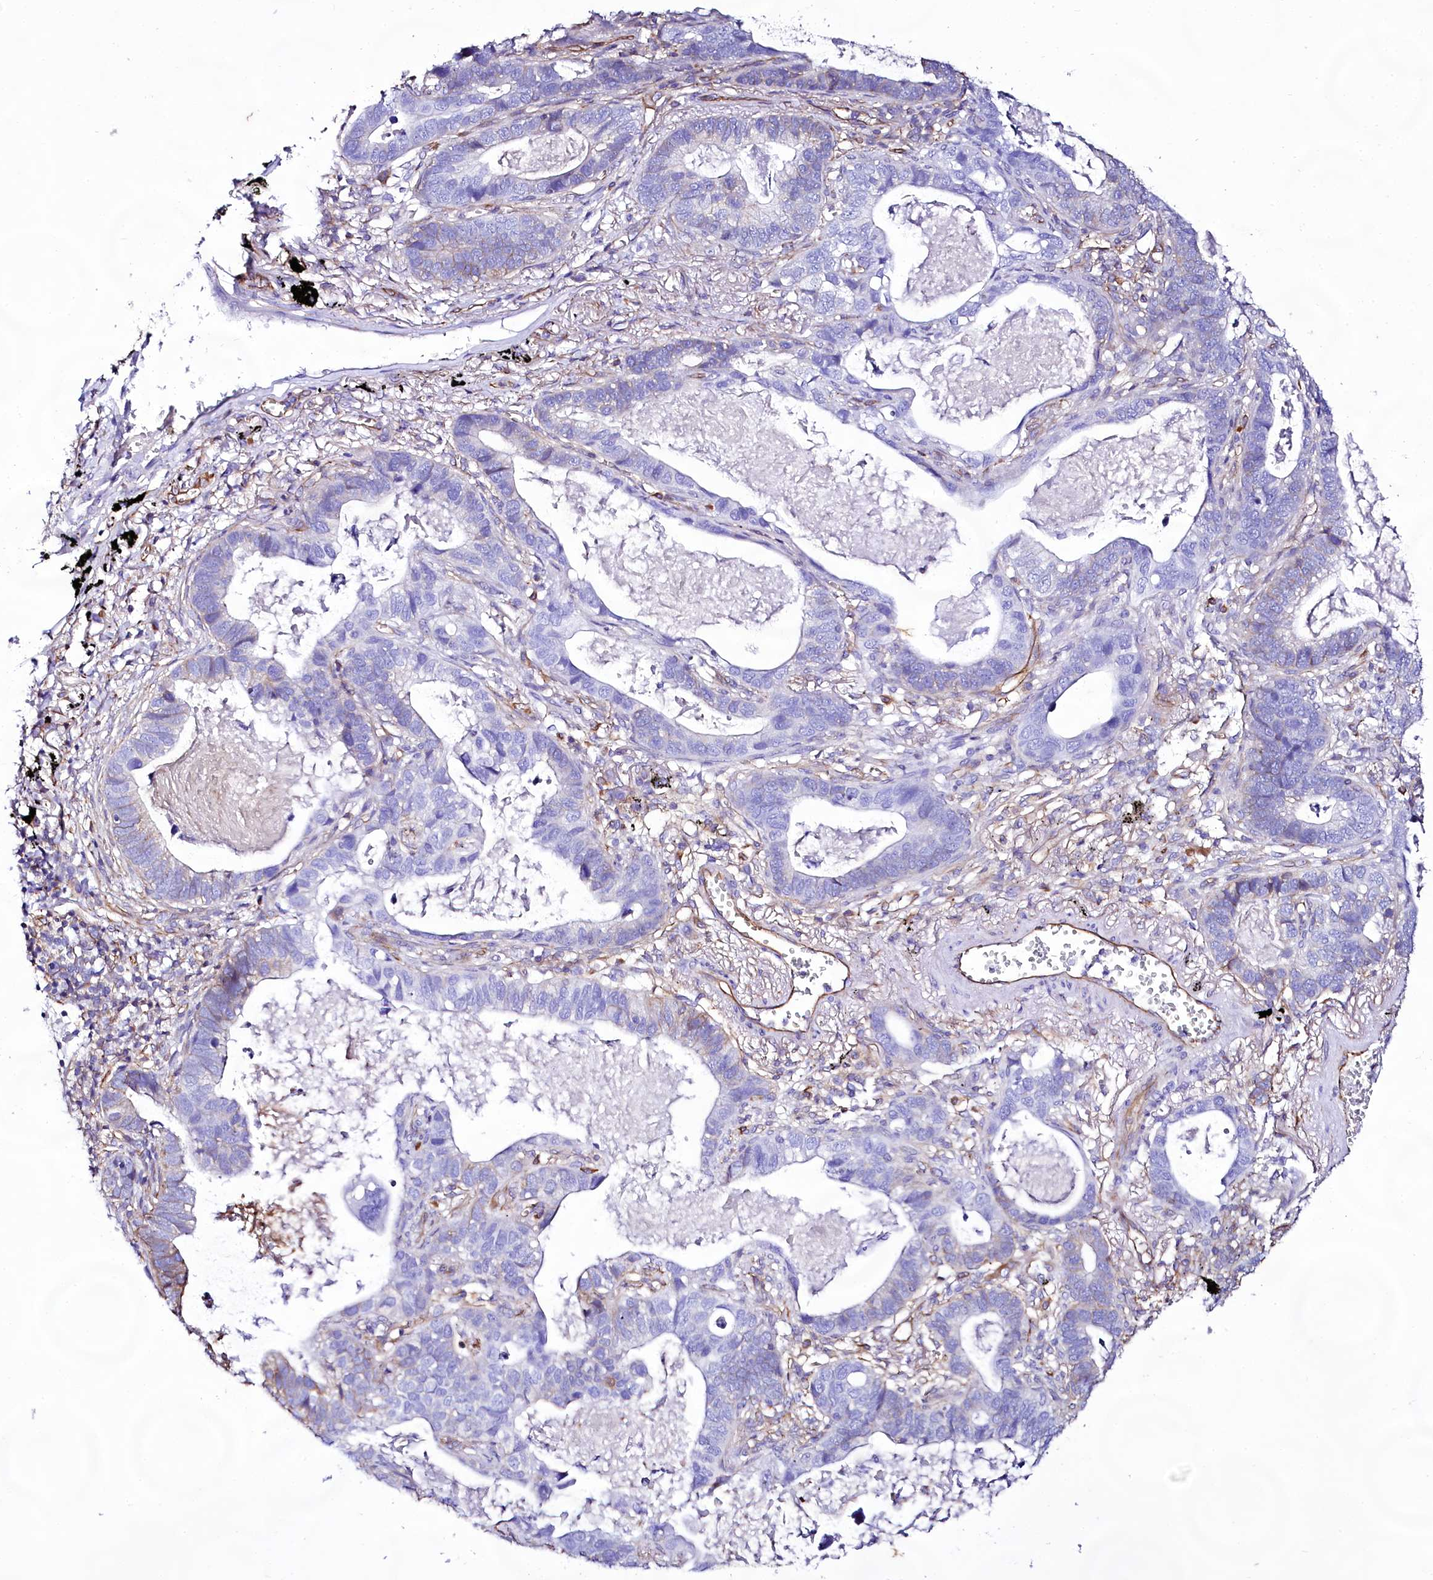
{"staining": {"intensity": "negative", "quantity": "none", "location": "none"}, "tissue": "lung cancer", "cell_type": "Tumor cells", "image_type": "cancer", "snomed": [{"axis": "morphology", "description": "Adenocarcinoma, NOS"}, {"axis": "topography", "description": "Lung"}], "caption": "This is an IHC image of lung cancer (adenocarcinoma). There is no expression in tumor cells.", "gene": "CD99", "patient": {"sex": "male", "age": 67}}